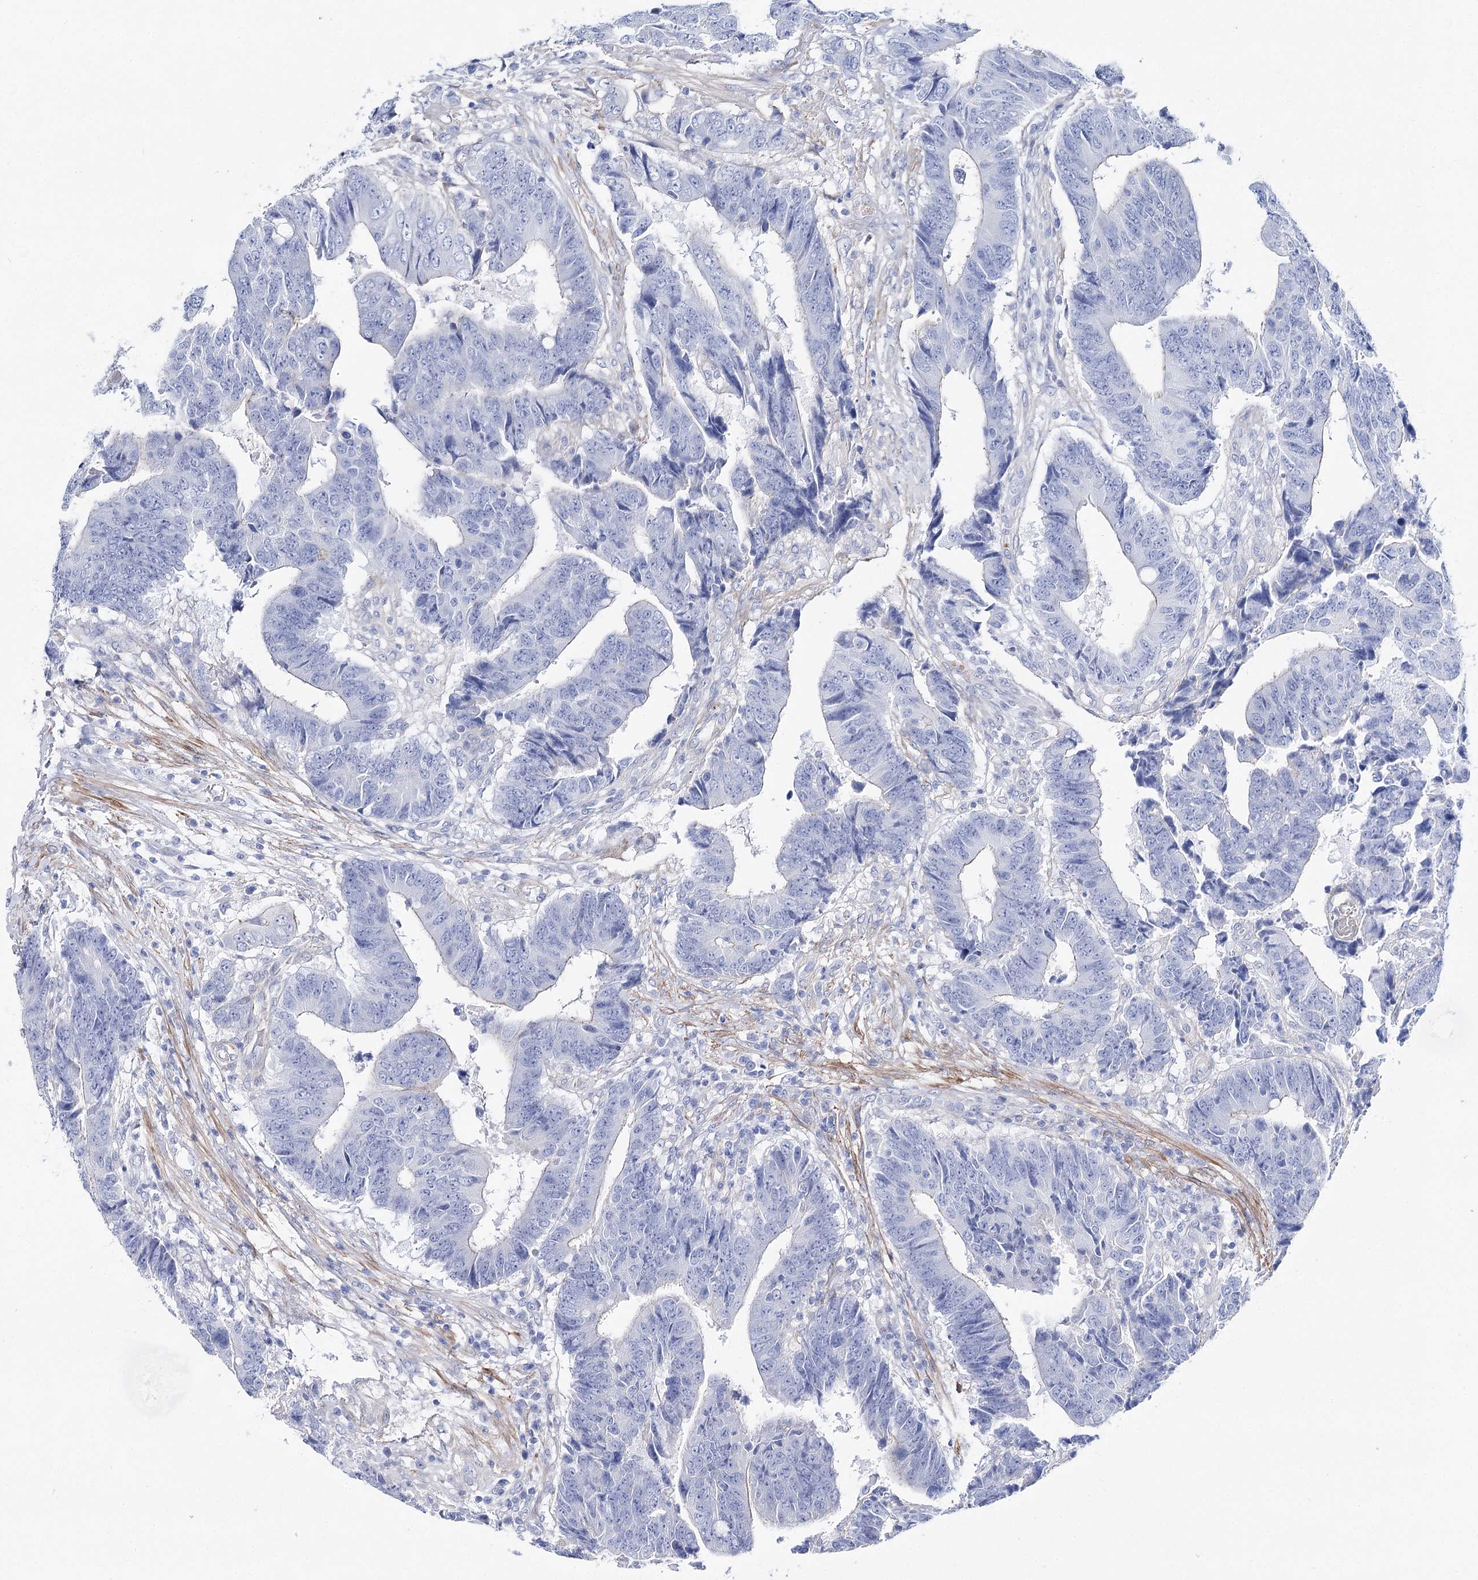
{"staining": {"intensity": "negative", "quantity": "none", "location": "none"}, "tissue": "colorectal cancer", "cell_type": "Tumor cells", "image_type": "cancer", "snomed": [{"axis": "morphology", "description": "Adenocarcinoma, NOS"}, {"axis": "topography", "description": "Rectum"}], "caption": "Immunohistochemistry (IHC) micrograph of colorectal cancer (adenocarcinoma) stained for a protein (brown), which reveals no expression in tumor cells.", "gene": "ANKRD23", "patient": {"sex": "male", "age": 84}}